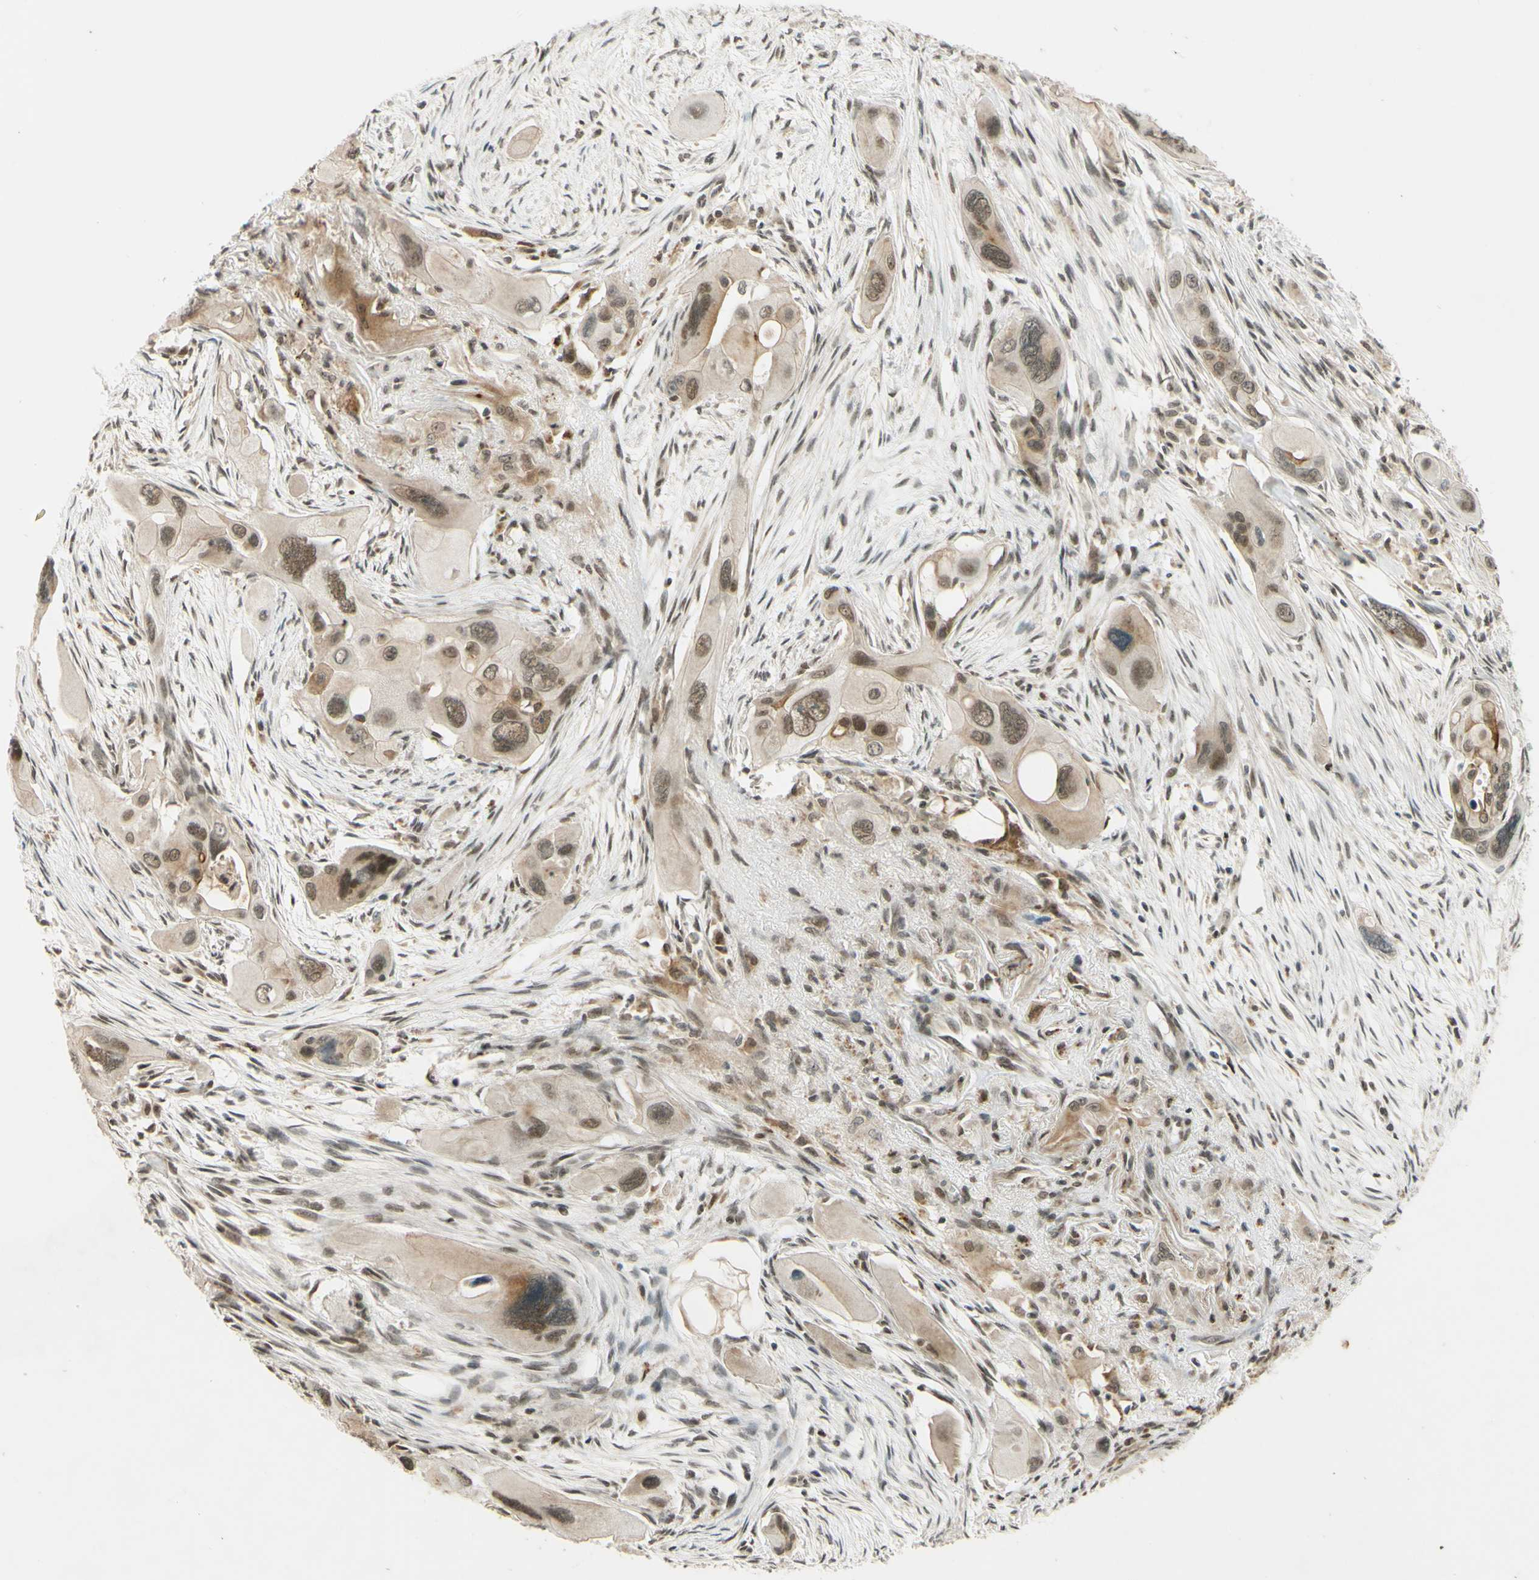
{"staining": {"intensity": "weak", "quantity": ">75%", "location": "nuclear"}, "tissue": "pancreatic cancer", "cell_type": "Tumor cells", "image_type": "cancer", "snomed": [{"axis": "morphology", "description": "Adenocarcinoma, NOS"}, {"axis": "topography", "description": "Pancreas"}], "caption": "Brown immunohistochemical staining in pancreatic cancer exhibits weak nuclear positivity in about >75% of tumor cells. (DAB IHC, brown staining for protein, blue staining for nuclei).", "gene": "SMARCB1", "patient": {"sex": "male", "age": 73}}